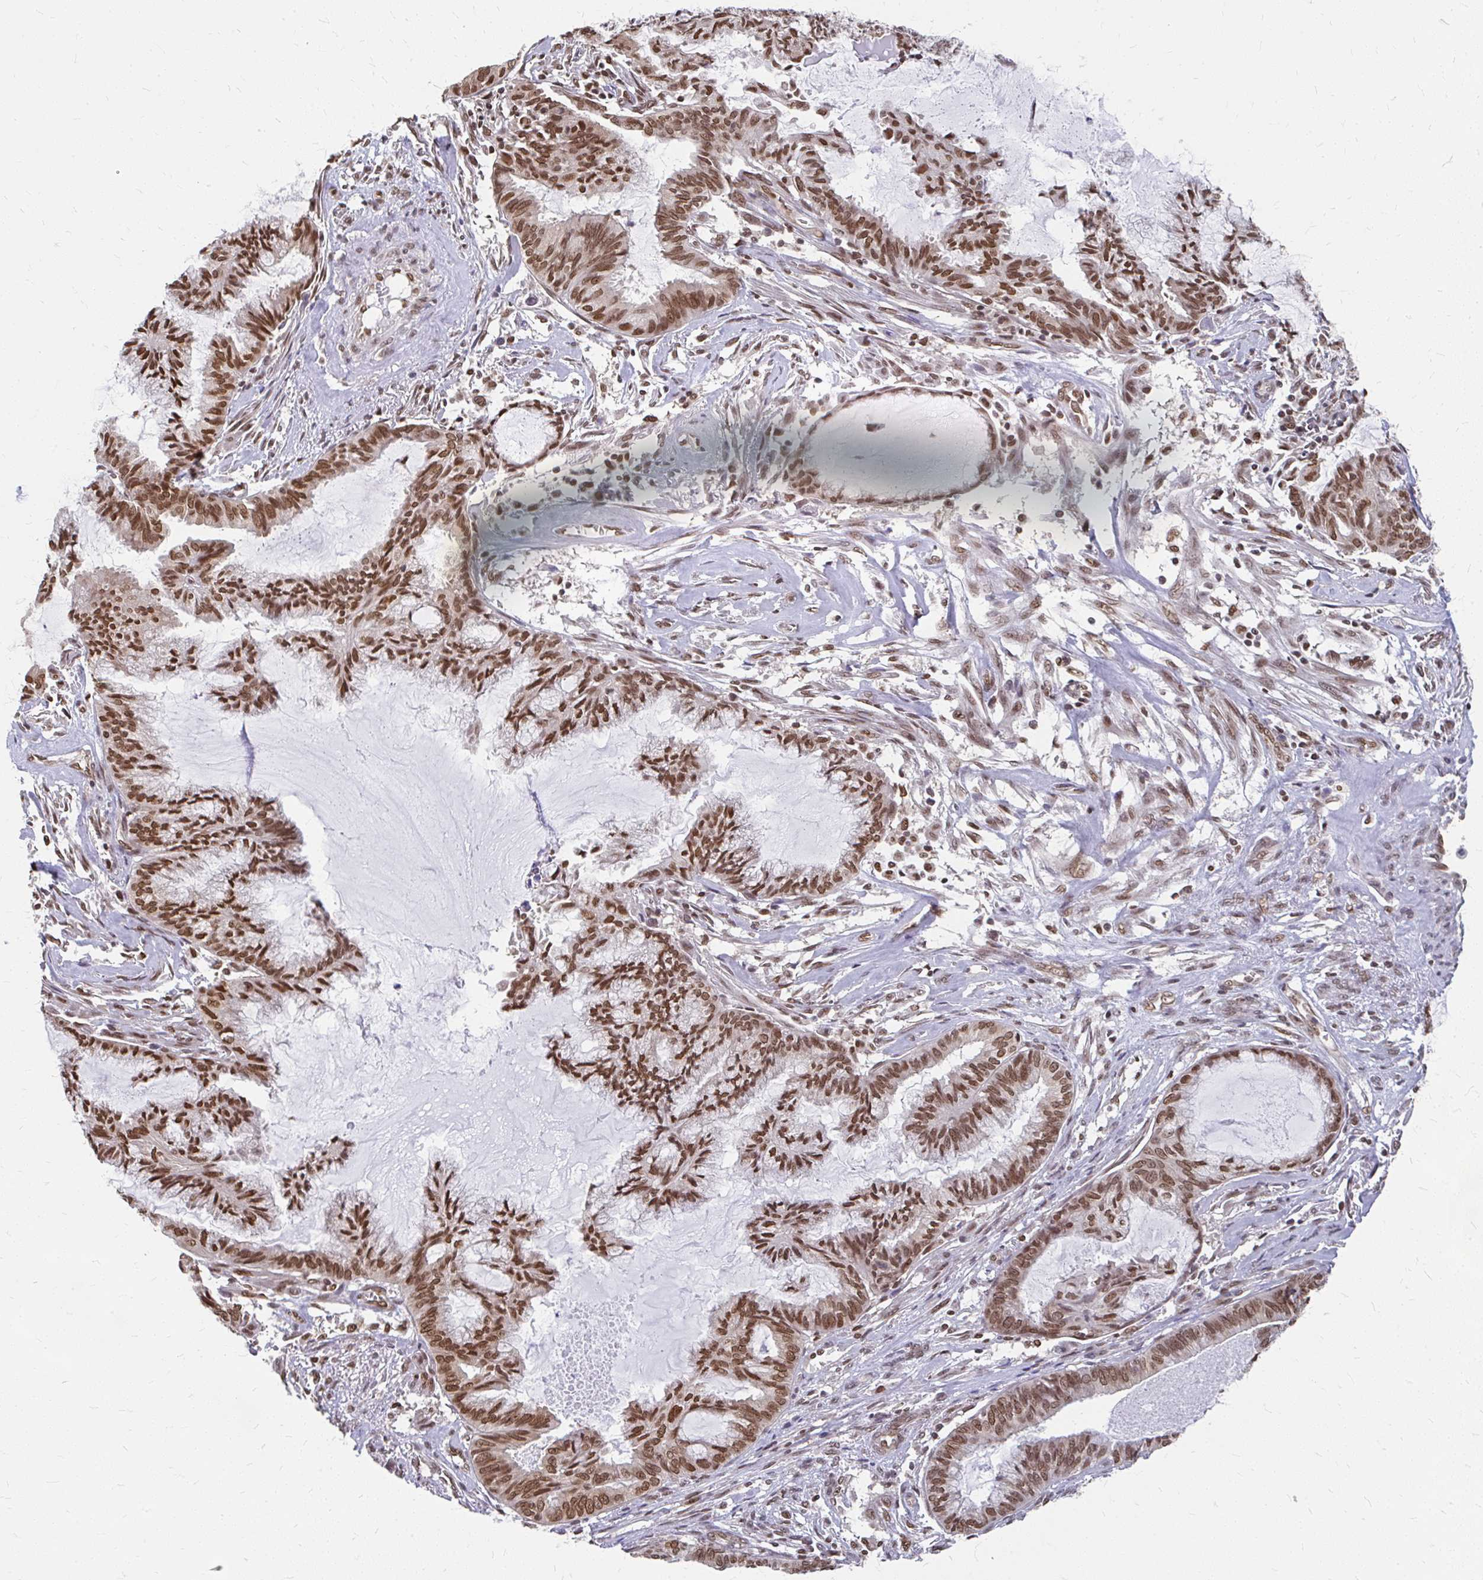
{"staining": {"intensity": "moderate", "quantity": ">75%", "location": "cytoplasmic/membranous,nuclear"}, "tissue": "endometrial cancer", "cell_type": "Tumor cells", "image_type": "cancer", "snomed": [{"axis": "morphology", "description": "Adenocarcinoma, NOS"}, {"axis": "topography", "description": "Endometrium"}], "caption": "Endometrial adenocarcinoma stained for a protein (brown) reveals moderate cytoplasmic/membranous and nuclear positive staining in about >75% of tumor cells.", "gene": "XPO1", "patient": {"sex": "female", "age": 86}}